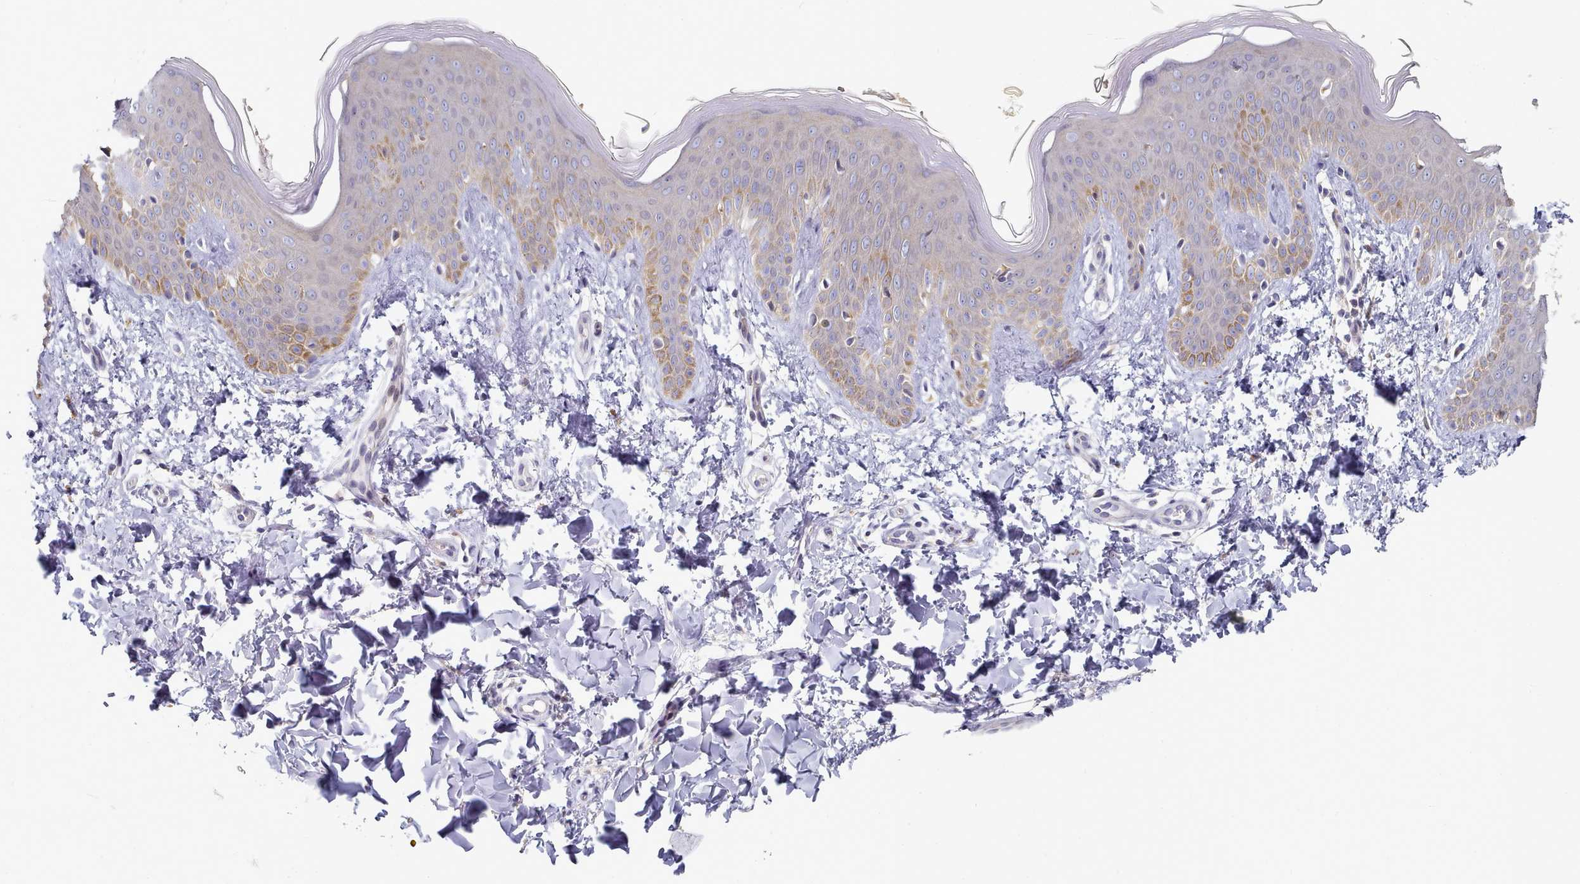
{"staining": {"intensity": "negative", "quantity": "none", "location": "none"}, "tissue": "skin", "cell_type": "Fibroblasts", "image_type": "normal", "snomed": [{"axis": "morphology", "description": "Normal tissue, NOS"}, {"axis": "topography", "description": "Skin"}], "caption": "The micrograph displays no staining of fibroblasts in normal skin. (DAB immunohistochemistry (IHC) with hematoxylin counter stain).", "gene": "TYW1B", "patient": {"sex": "male", "age": 36}}